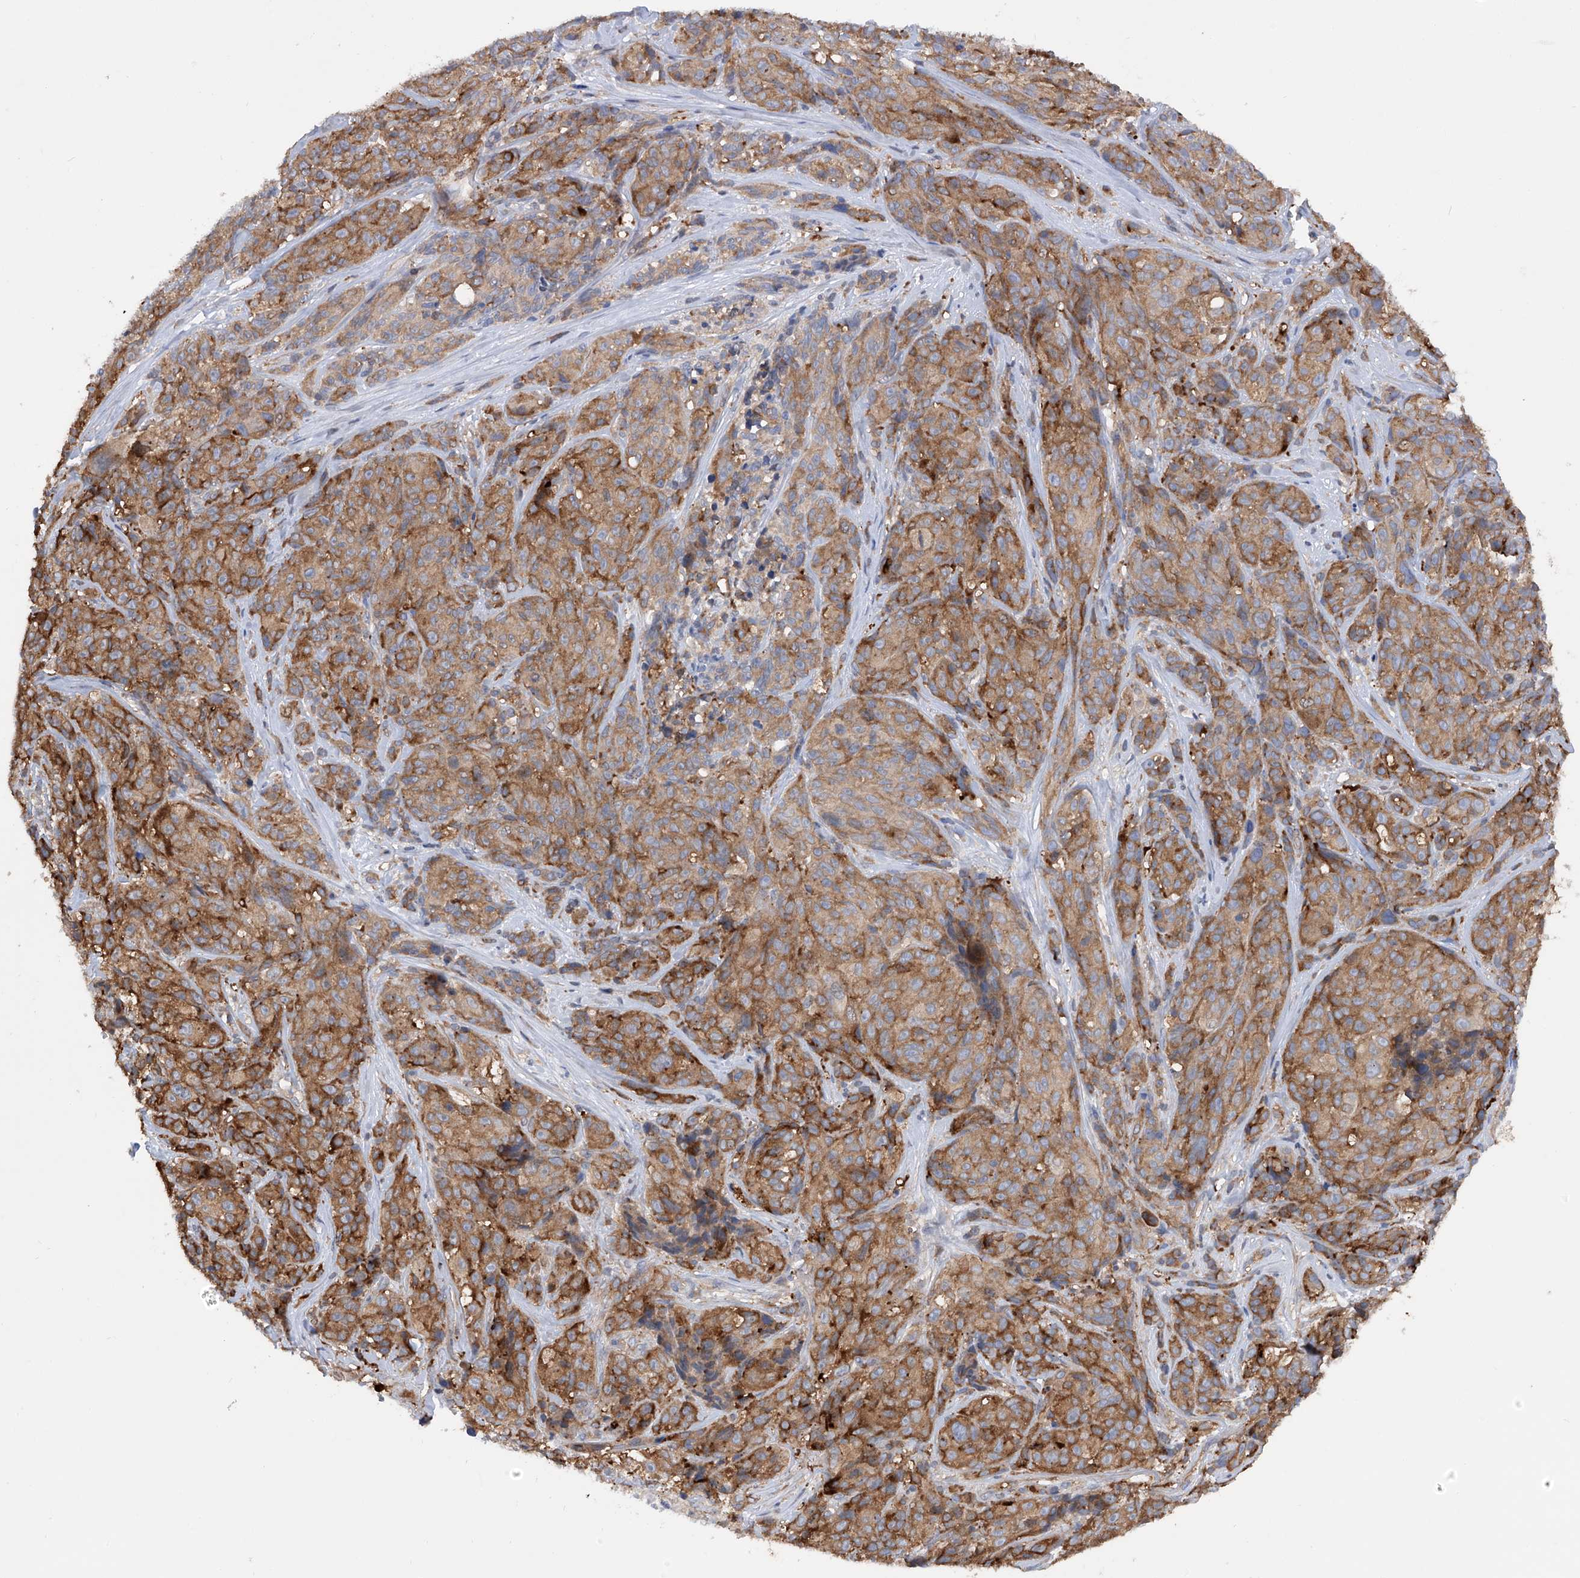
{"staining": {"intensity": "moderate", "quantity": ">75%", "location": "cytoplasmic/membranous"}, "tissue": "melanoma", "cell_type": "Tumor cells", "image_type": "cancer", "snomed": [{"axis": "morphology", "description": "Malignant melanoma, NOS"}, {"axis": "topography", "description": "Skin"}], "caption": "Immunohistochemical staining of human melanoma displays moderate cytoplasmic/membranous protein expression in approximately >75% of tumor cells. Immunohistochemistry stains the protein in brown and the nuclei are stained blue.", "gene": "NUDT17", "patient": {"sex": "male", "age": 73}}